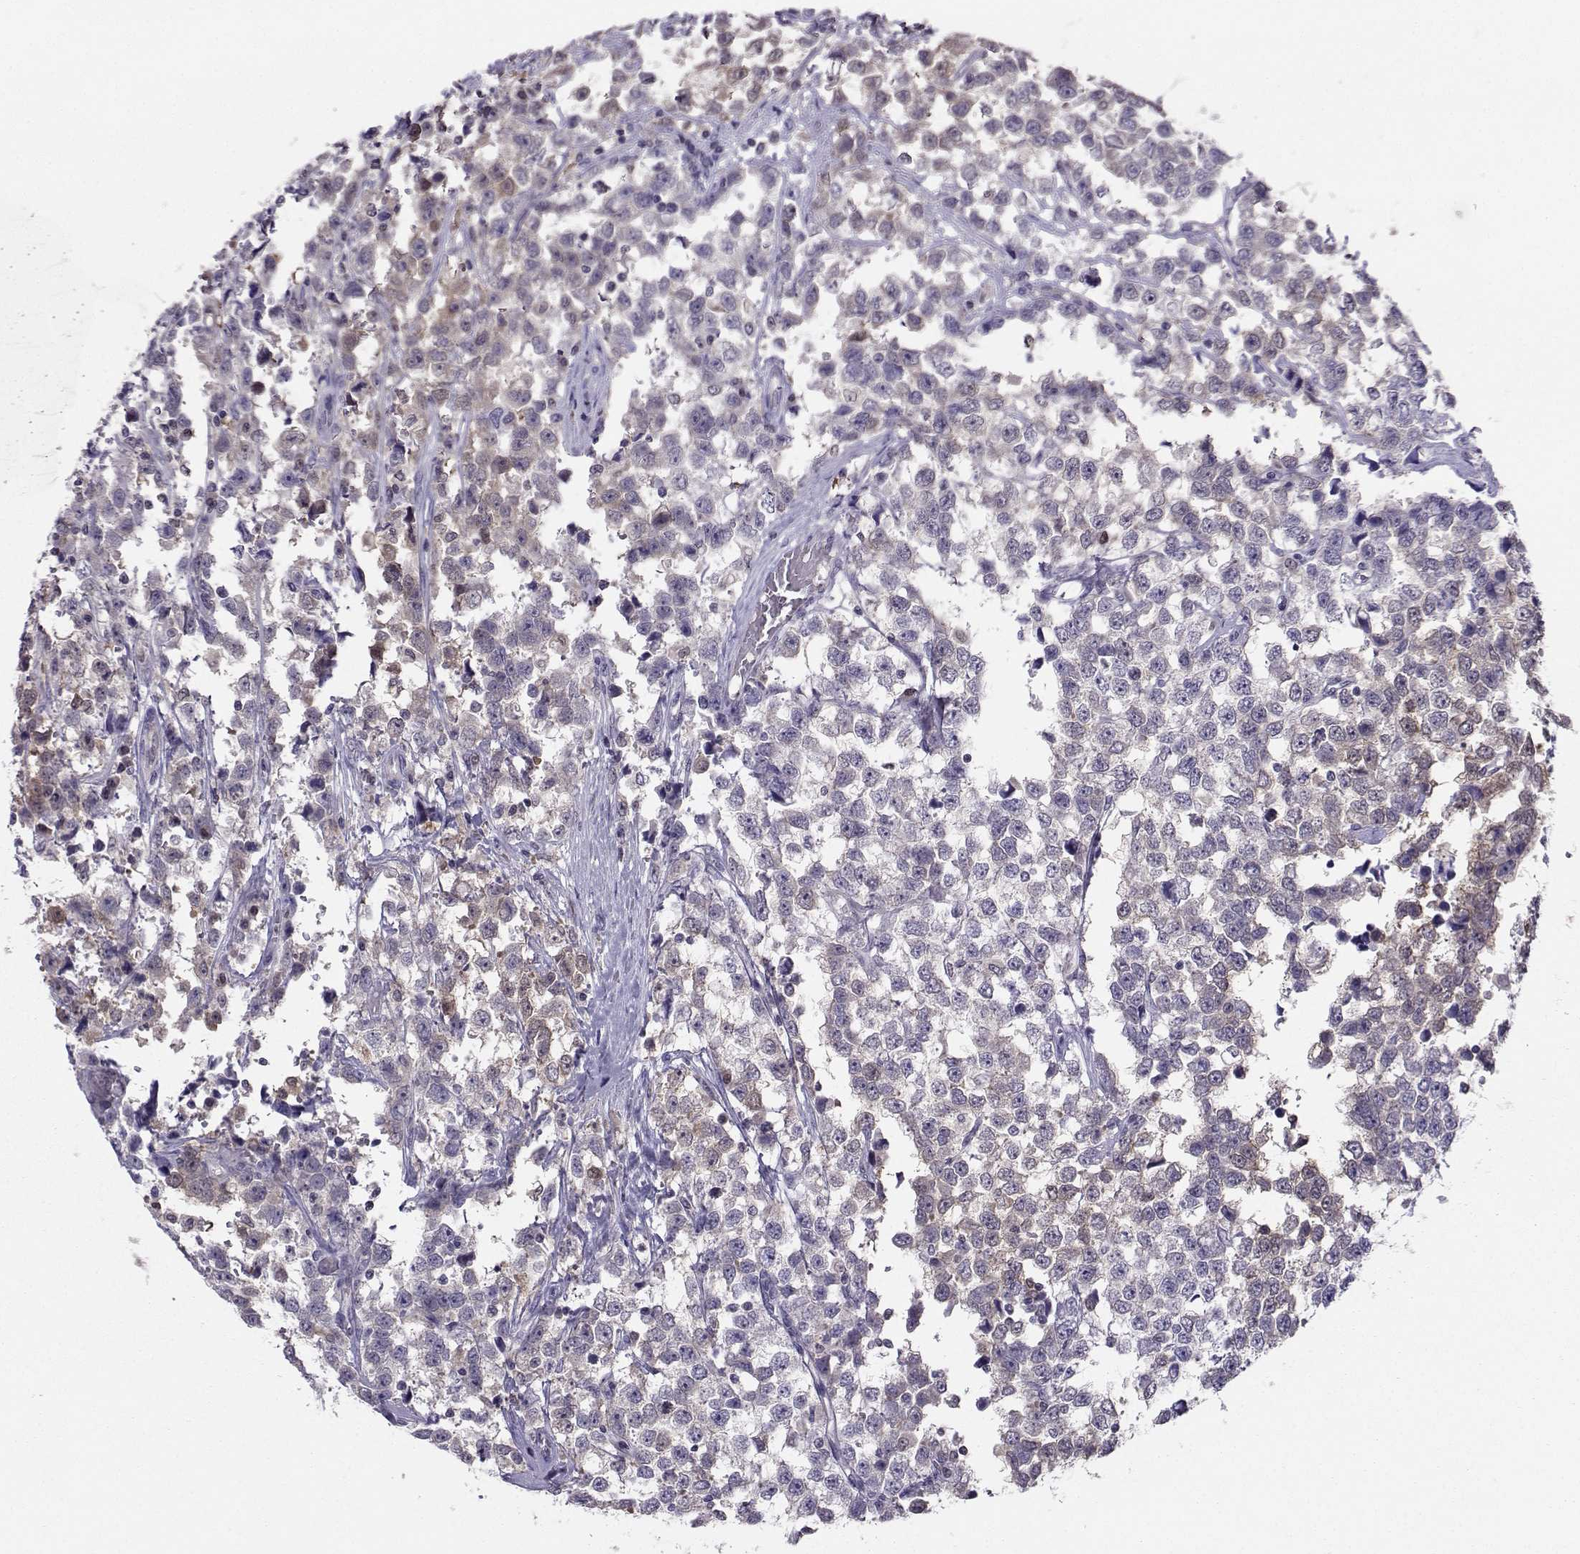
{"staining": {"intensity": "negative", "quantity": "none", "location": "none"}, "tissue": "testis cancer", "cell_type": "Tumor cells", "image_type": "cancer", "snomed": [{"axis": "morphology", "description": "Seminoma, NOS"}, {"axis": "topography", "description": "Testis"}], "caption": "DAB (3,3'-diaminobenzidine) immunohistochemical staining of testis seminoma shows no significant expression in tumor cells.", "gene": "PGK1", "patient": {"sex": "male", "age": 34}}